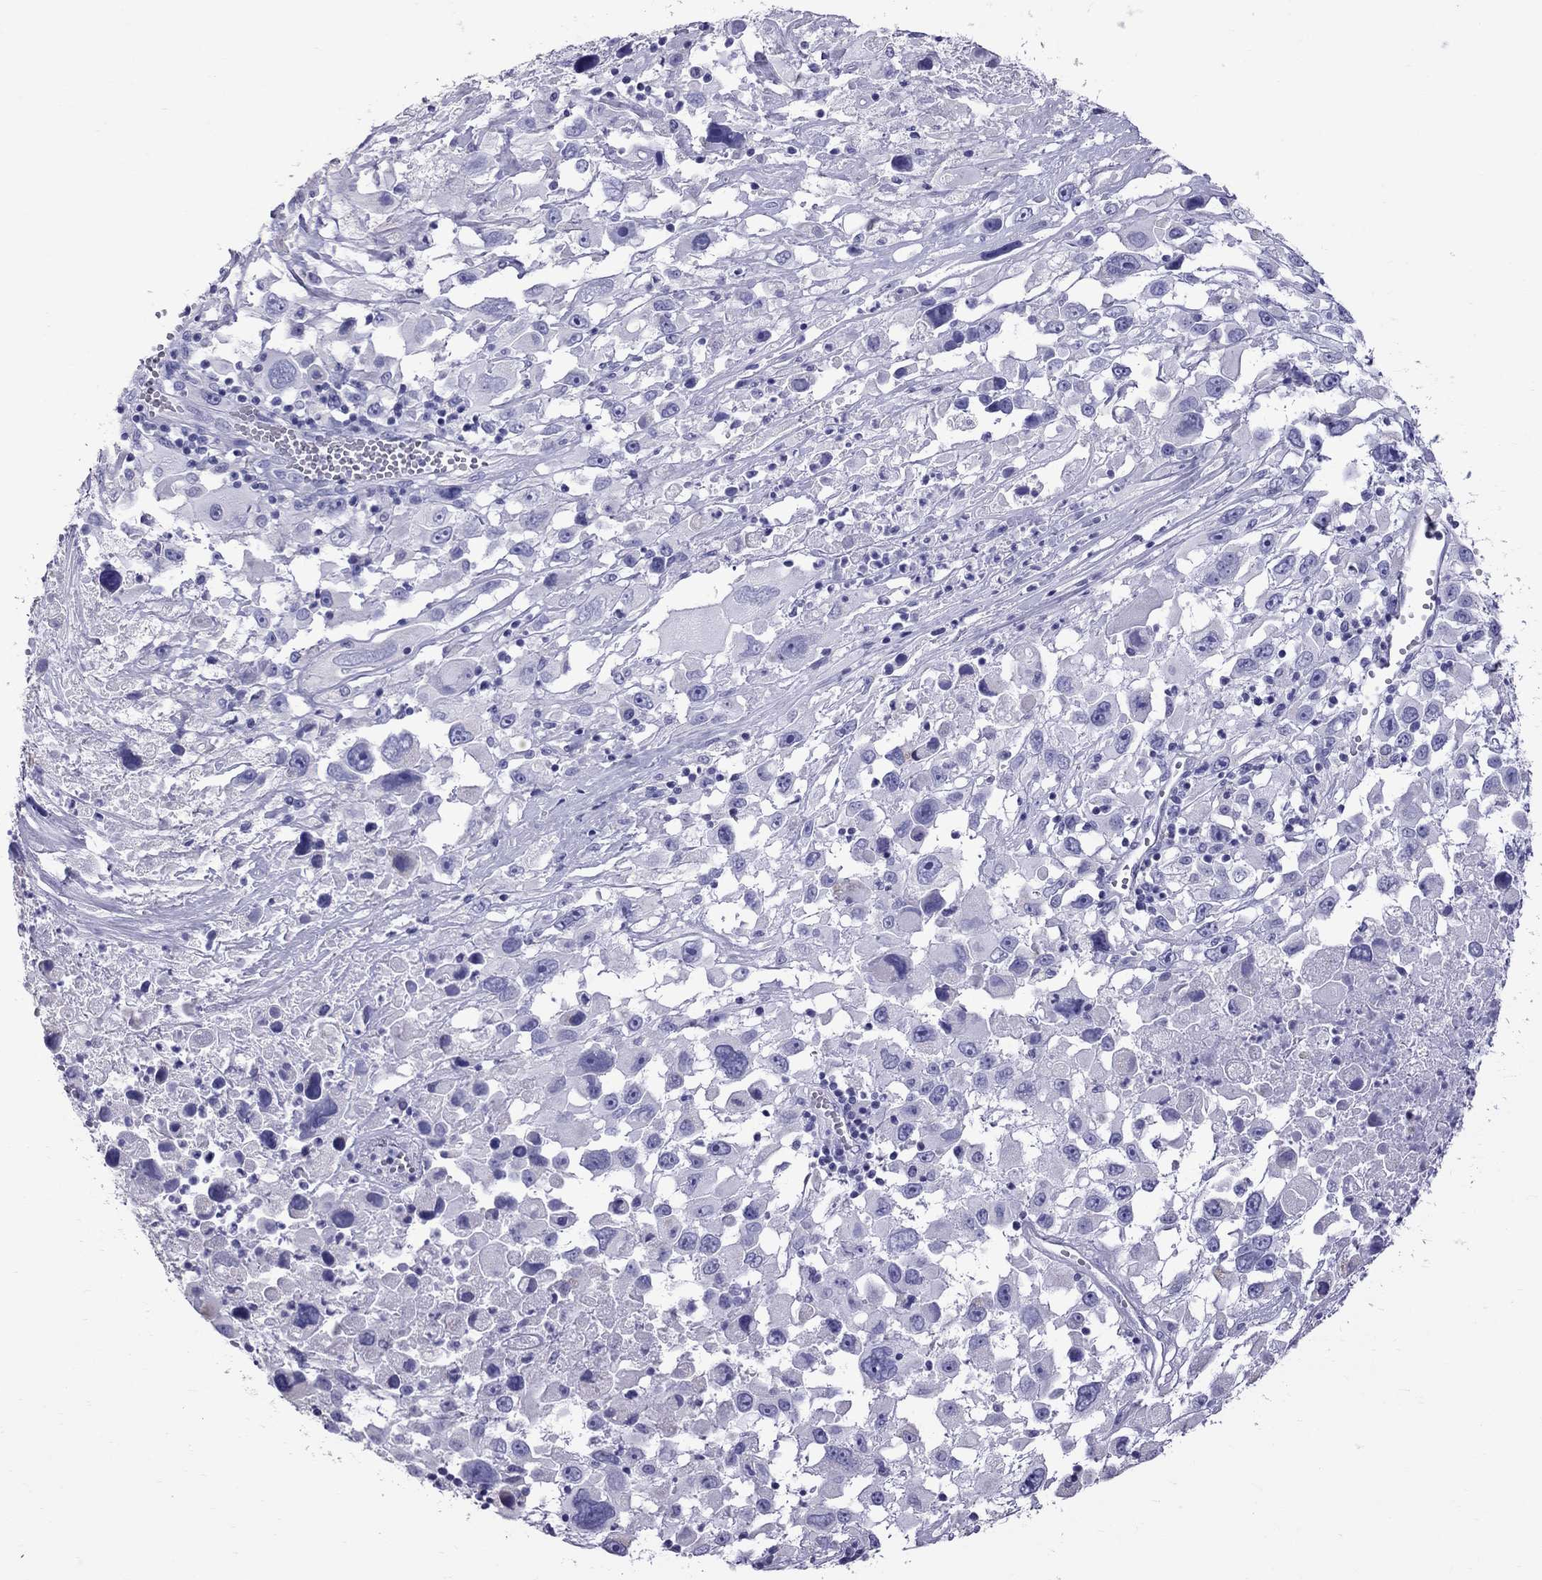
{"staining": {"intensity": "negative", "quantity": "none", "location": "none"}, "tissue": "melanoma", "cell_type": "Tumor cells", "image_type": "cancer", "snomed": [{"axis": "morphology", "description": "Malignant melanoma, Metastatic site"}, {"axis": "topography", "description": "Soft tissue"}], "caption": "Immunohistochemical staining of human malignant melanoma (metastatic site) exhibits no significant positivity in tumor cells.", "gene": "TTLL13", "patient": {"sex": "male", "age": 50}}